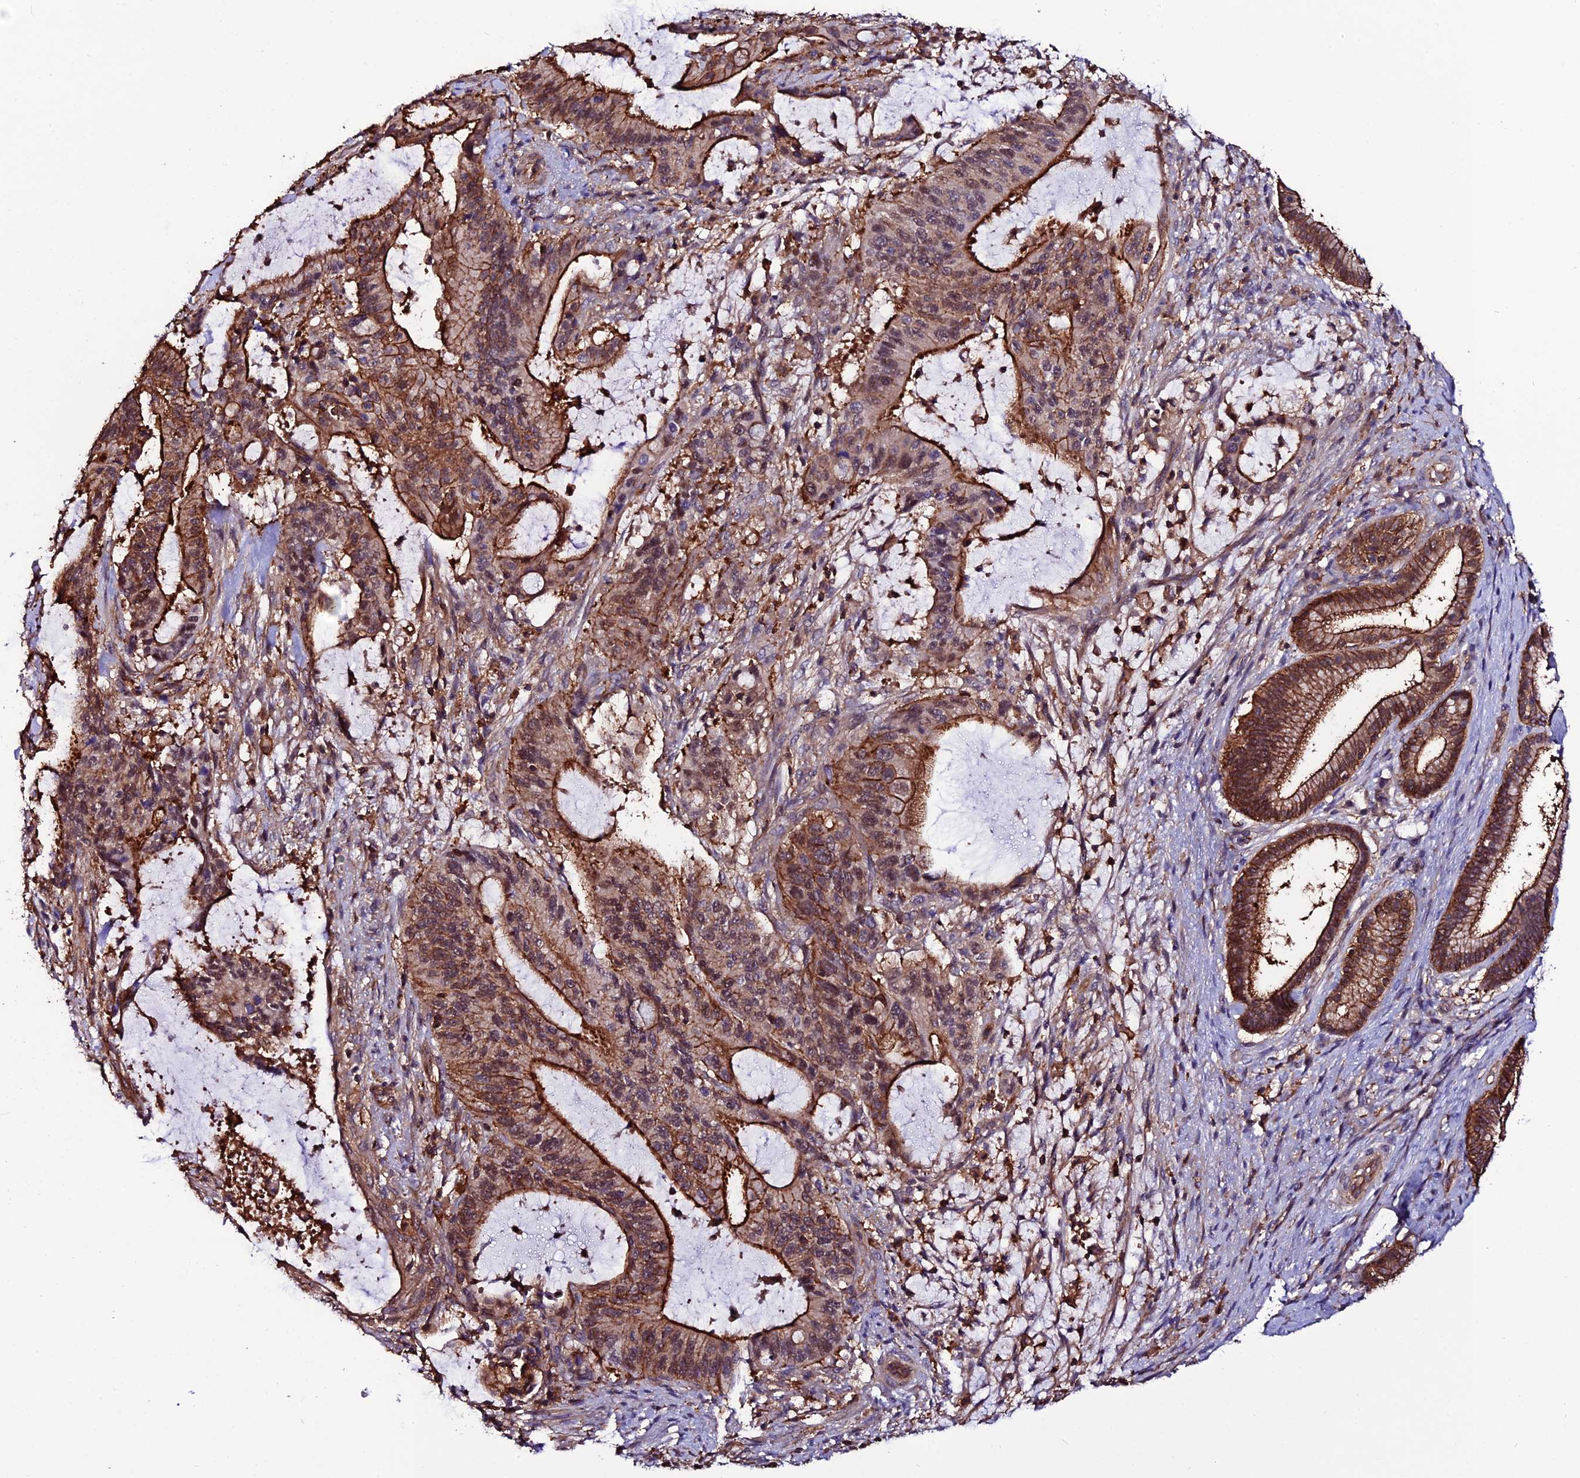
{"staining": {"intensity": "strong", "quantity": "25%-75%", "location": "cytoplasmic/membranous"}, "tissue": "liver cancer", "cell_type": "Tumor cells", "image_type": "cancer", "snomed": [{"axis": "morphology", "description": "Normal tissue, NOS"}, {"axis": "morphology", "description": "Cholangiocarcinoma"}, {"axis": "topography", "description": "Liver"}, {"axis": "topography", "description": "Peripheral nerve tissue"}], "caption": "A high amount of strong cytoplasmic/membranous expression is appreciated in approximately 25%-75% of tumor cells in liver cholangiocarcinoma tissue. (DAB (3,3'-diaminobenzidine) IHC, brown staining for protein, blue staining for nuclei).", "gene": "USP17L15", "patient": {"sex": "female", "age": 73}}